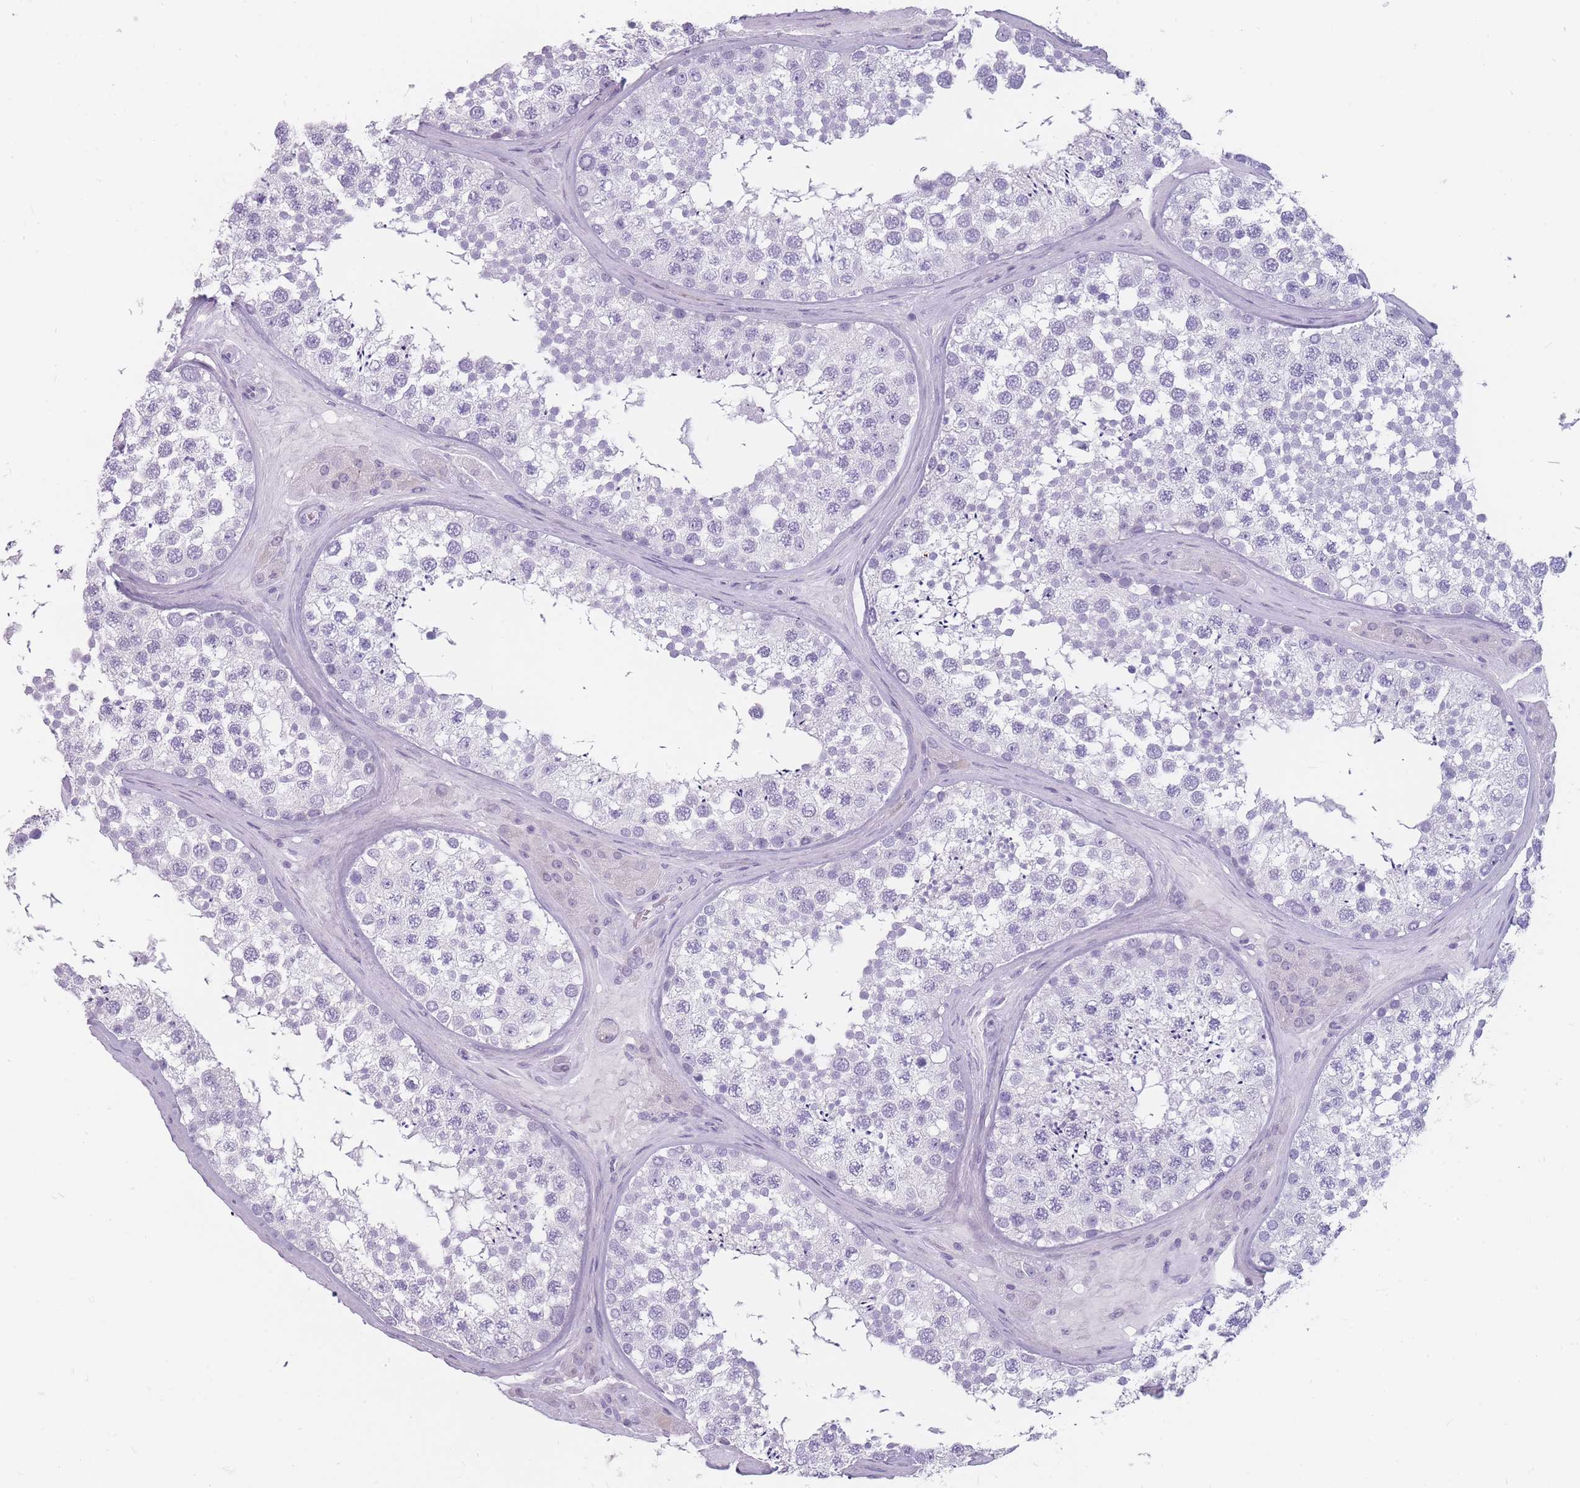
{"staining": {"intensity": "negative", "quantity": "none", "location": "none"}, "tissue": "testis", "cell_type": "Cells in seminiferous ducts", "image_type": "normal", "snomed": [{"axis": "morphology", "description": "Normal tissue, NOS"}, {"axis": "topography", "description": "Testis"}], "caption": "An immunohistochemistry photomicrograph of benign testis is shown. There is no staining in cells in seminiferous ducts of testis.", "gene": "CCNO", "patient": {"sex": "male", "age": 46}}